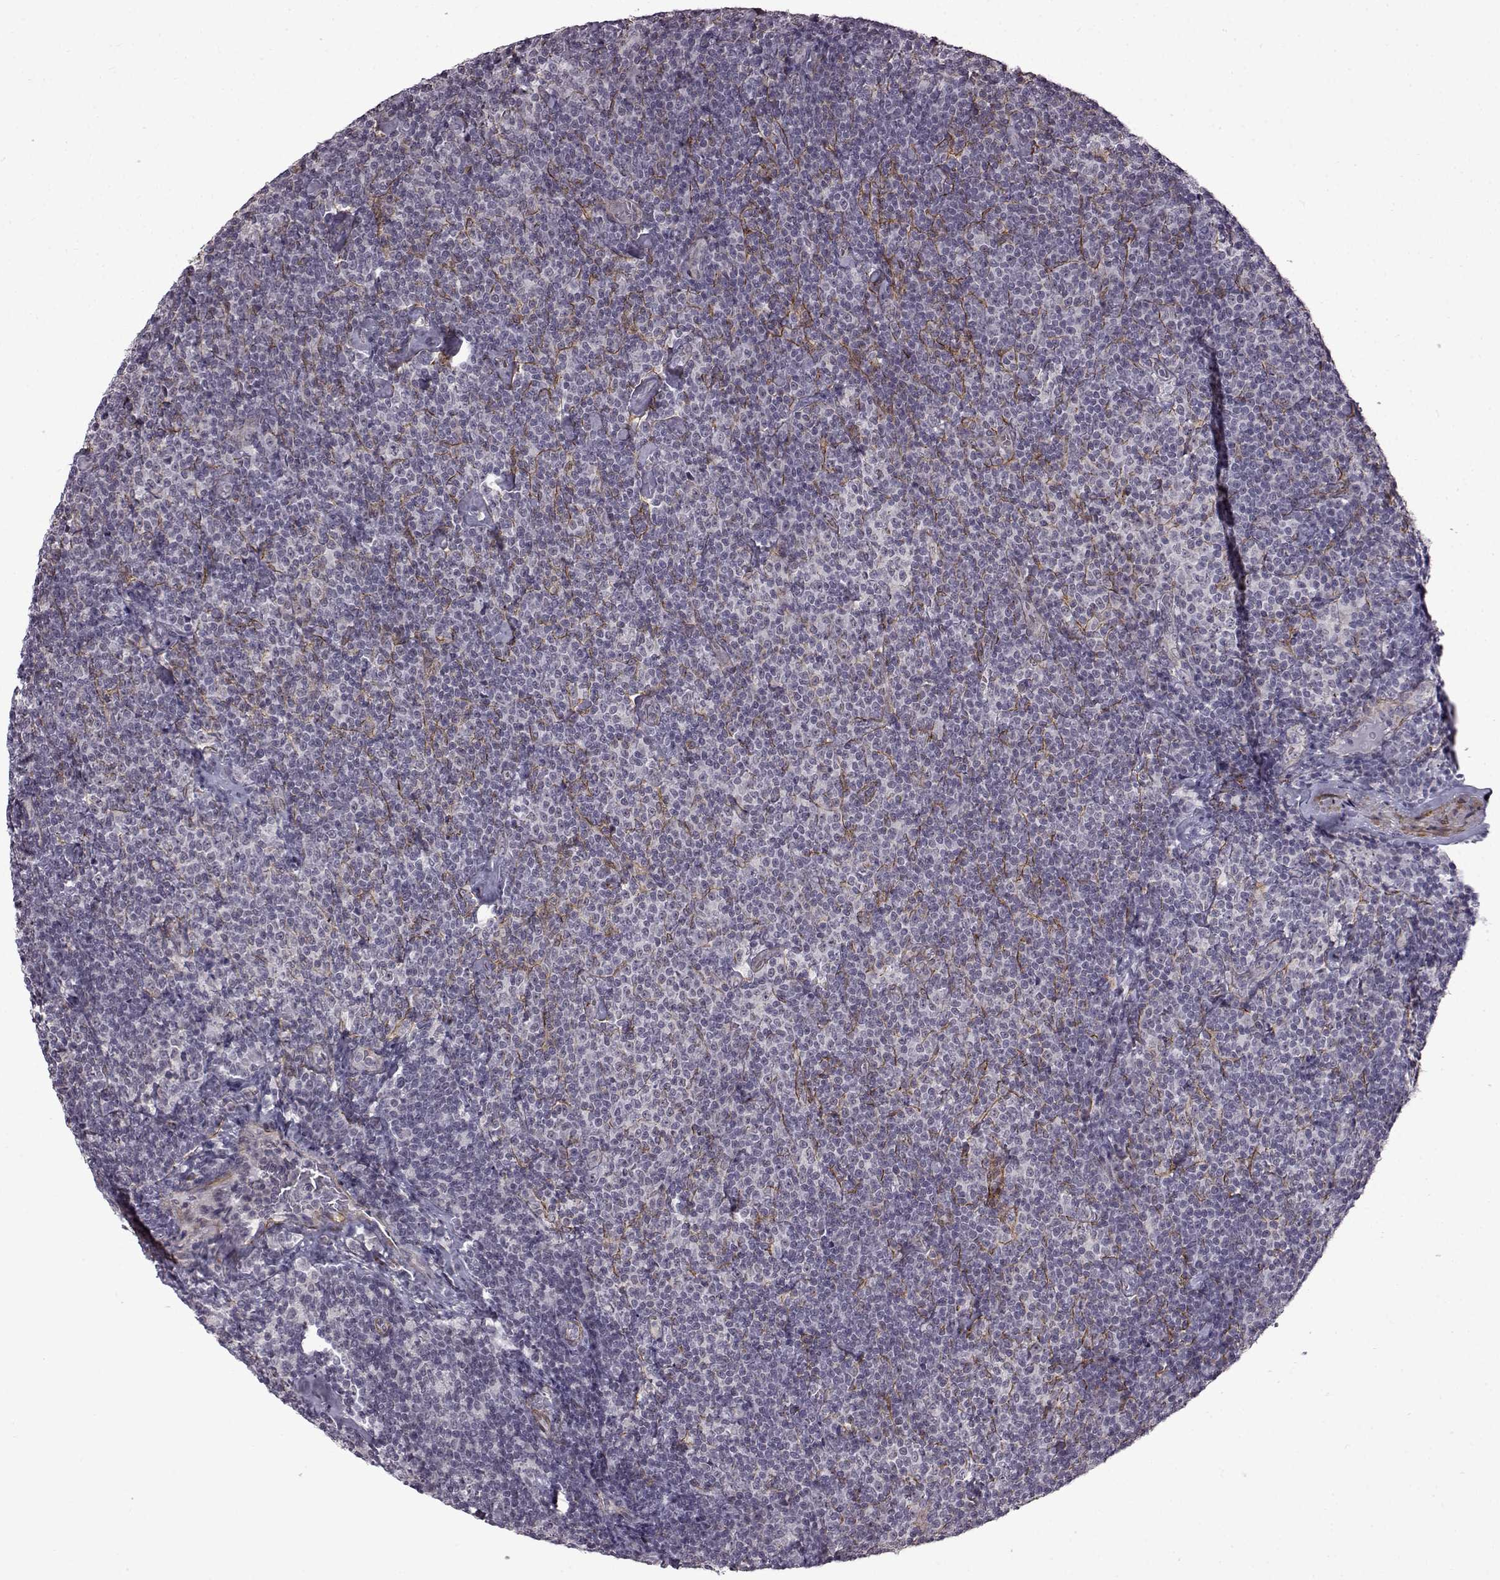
{"staining": {"intensity": "negative", "quantity": "none", "location": "none"}, "tissue": "lymphoma", "cell_type": "Tumor cells", "image_type": "cancer", "snomed": [{"axis": "morphology", "description": "Malignant lymphoma, non-Hodgkin's type, Low grade"}, {"axis": "topography", "description": "Lymph node"}], "caption": "The micrograph exhibits no significant staining in tumor cells of lymphoma. The staining was performed using DAB (3,3'-diaminobenzidine) to visualize the protein expression in brown, while the nuclei were stained in blue with hematoxylin (Magnification: 20x).", "gene": "SYNPO2", "patient": {"sex": "male", "age": 81}}